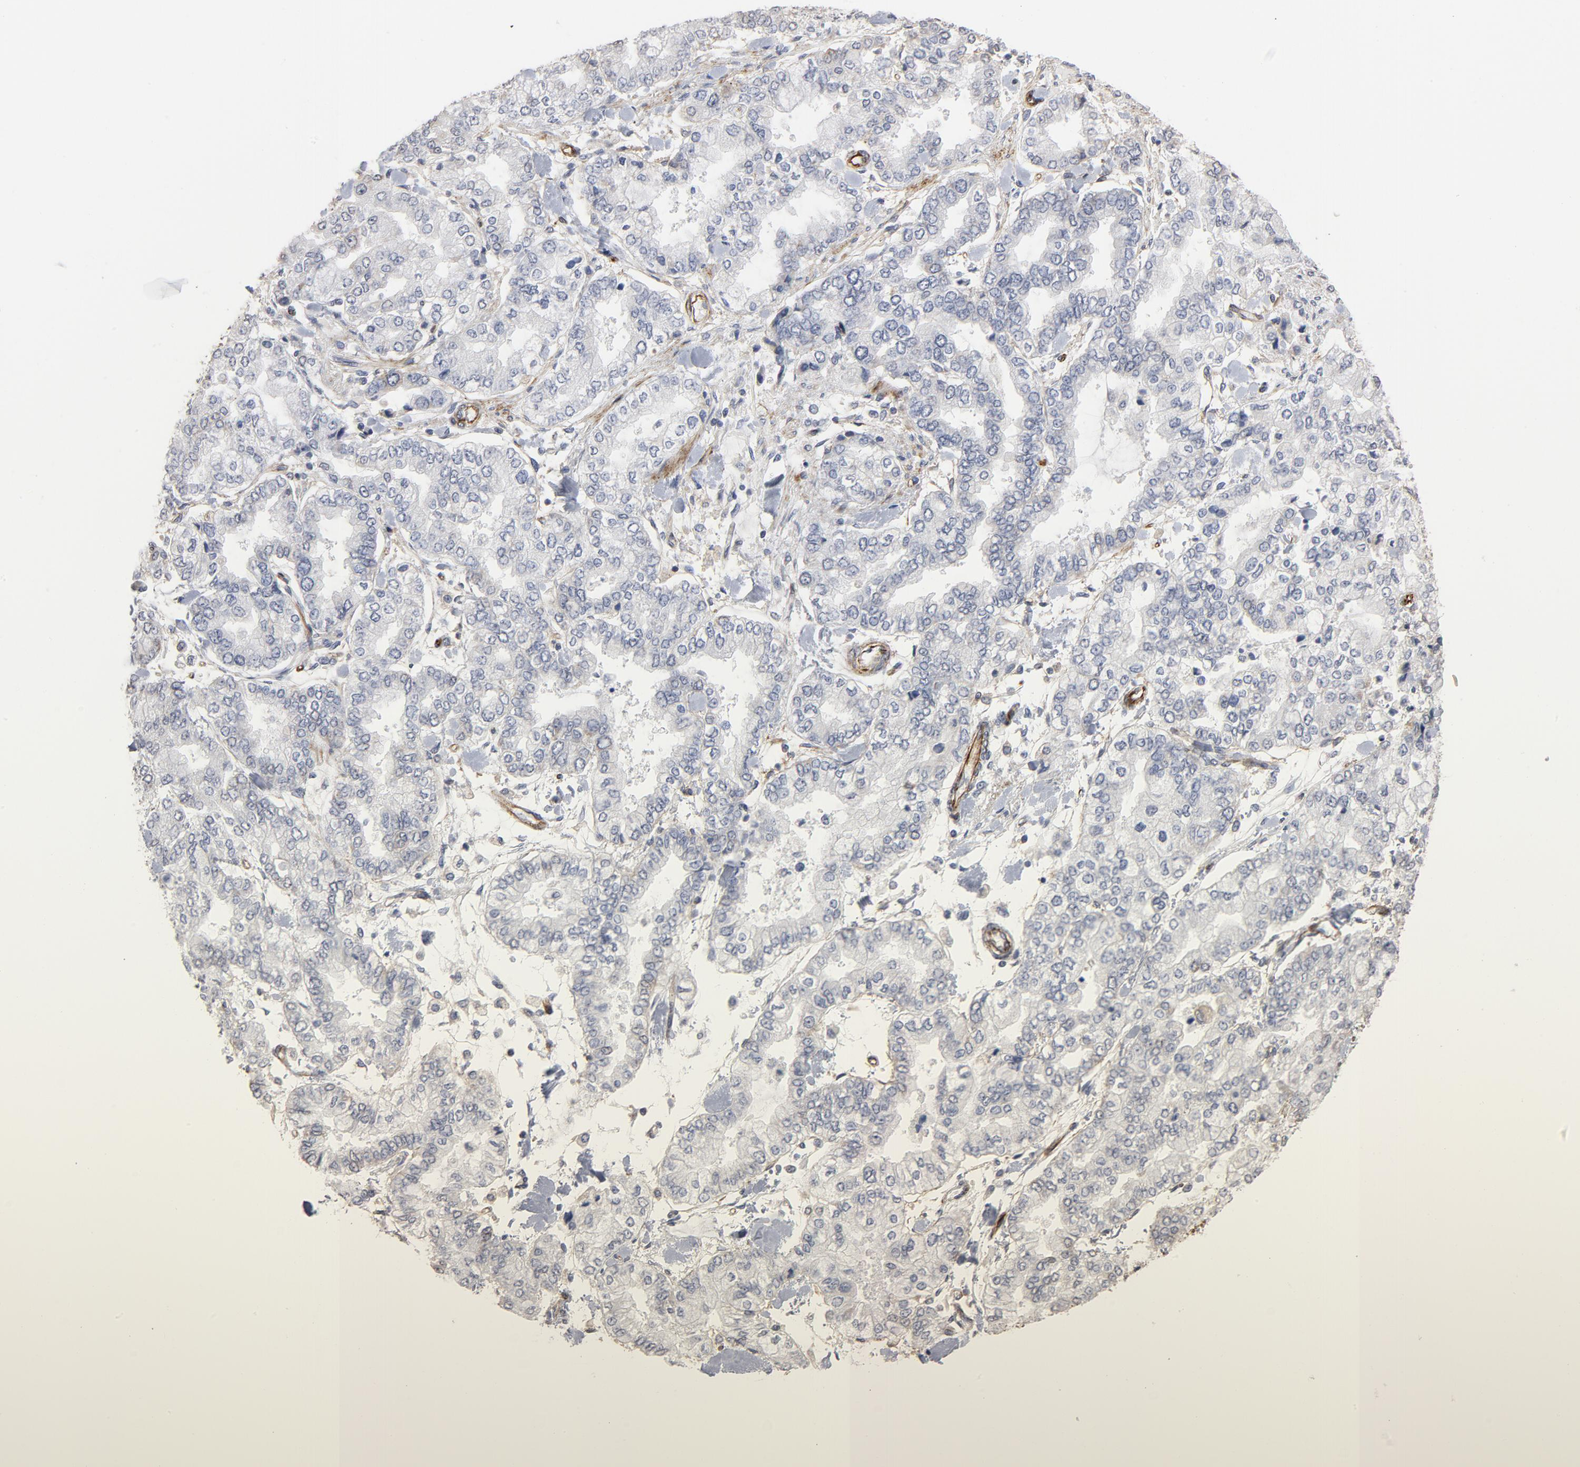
{"staining": {"intensity": "negative", "quantity": "none", "location": "none"}, "tissue": "stomach cancer", "cell_type": "Tumor cells", "image_type": "cancer", "snomed": [{"axis": "morphology", "description": "Normal tissue, NOS"}, {"axis": "morphology", "description": "Adenocarcinoma, NOS"}, {"axis": "topography", "description": "Stomach, upper"}, {"axis": "topography", "description": "Stomach"}], "caption": "The histopathology image displays no significant staining in tumor cells of stomach adenocarcinoma. The staining was performed using DAB (3,3'-diaminobenzidine) to visualize the protein expression in brown, while the nuclei were stained in blue with hematoxylin (Magnification: 20x).", "gene": "GNG2", "patient": {"sex": "male", "age": 76}}